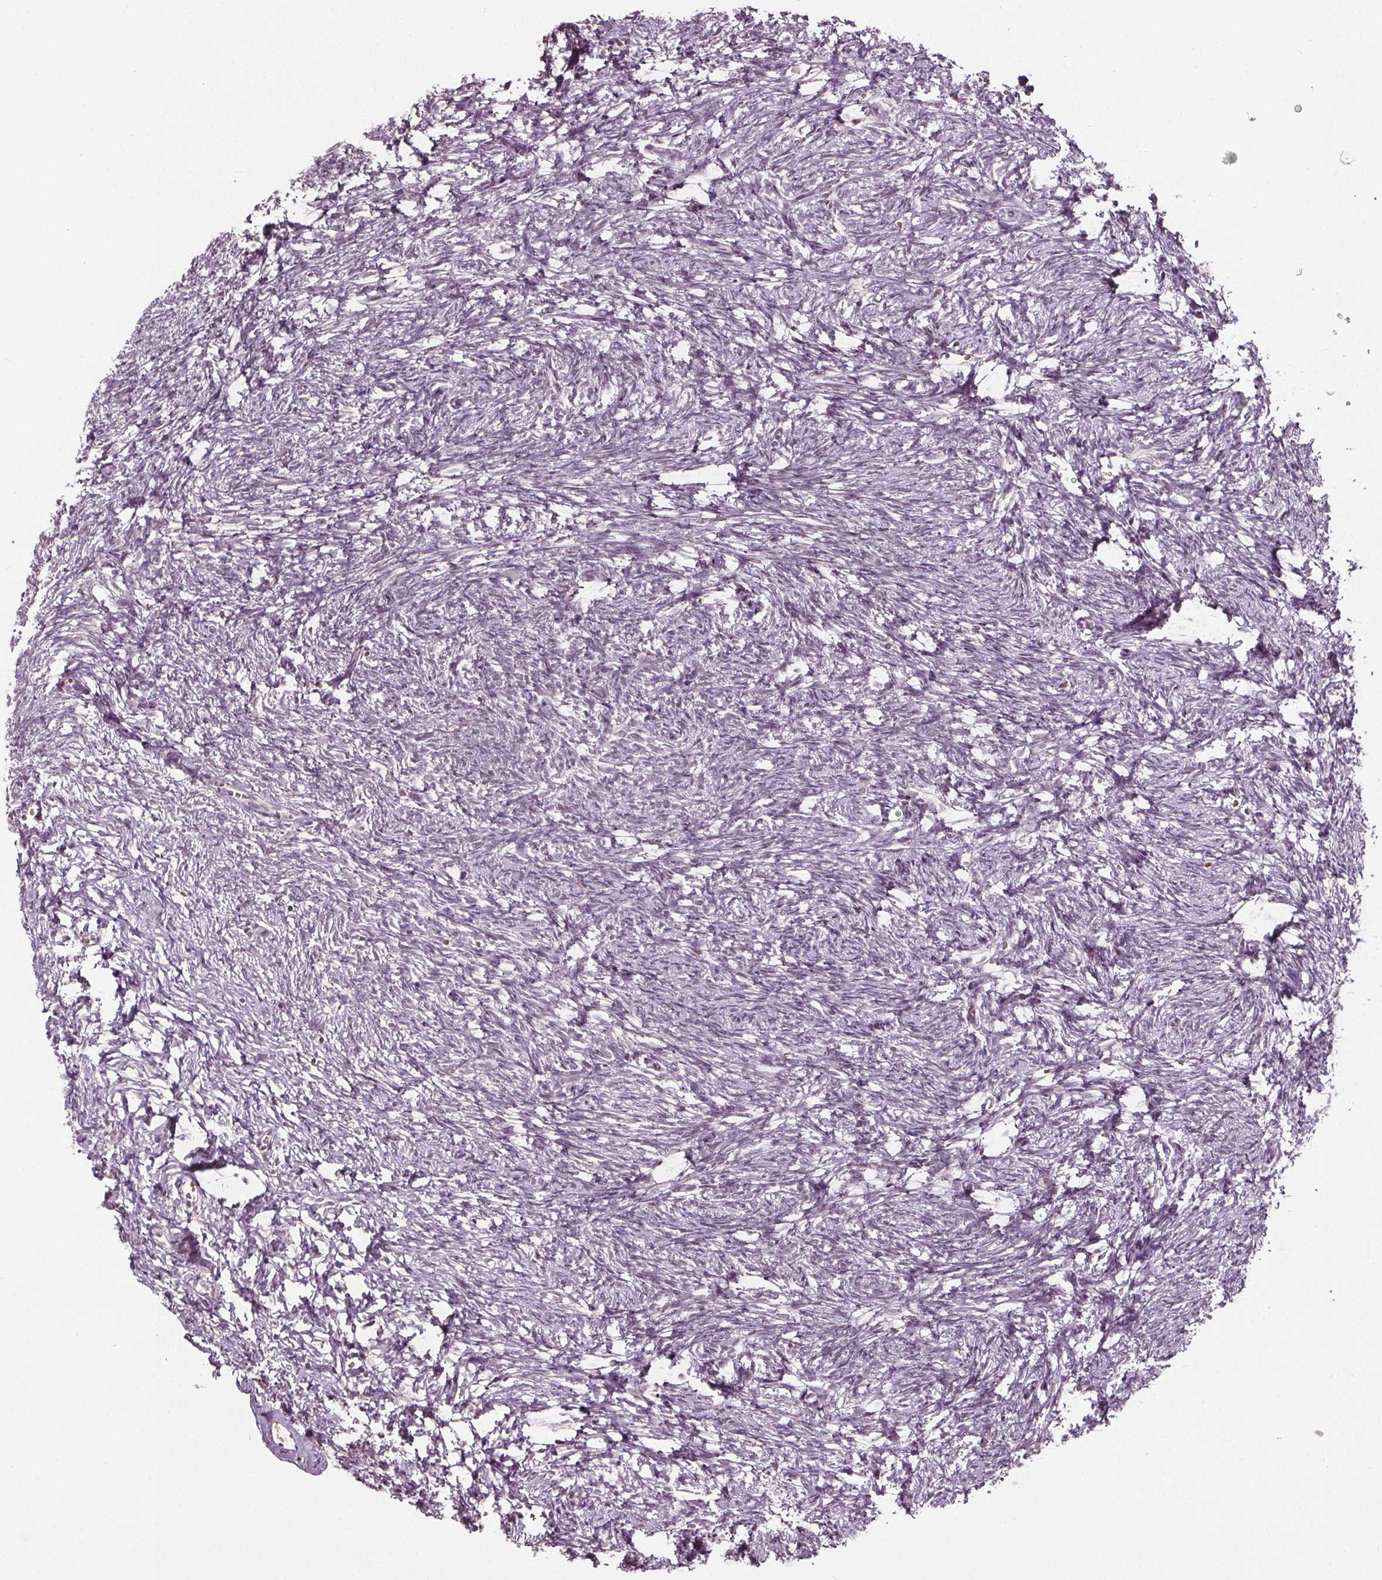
{"staining": {"intensity": "weak", "quantity": "25%-75%", "location": "nuclear"}, "tissue": "ovary", "cell_type": "Follicle cells", "image_type": "normal", "snomed": [{"axis": "morphology", "description": "Normal tissue, NOS"}, {"axis": "topography", "description": "Ovary"}], "caption": "This is a micrograph of immunohistochemistry staining of normal ovary, which shows weak positivity in the nuclear of follicle cells.", "gene": "IWS1", "patient": {"sex": "female", "age": 41}}